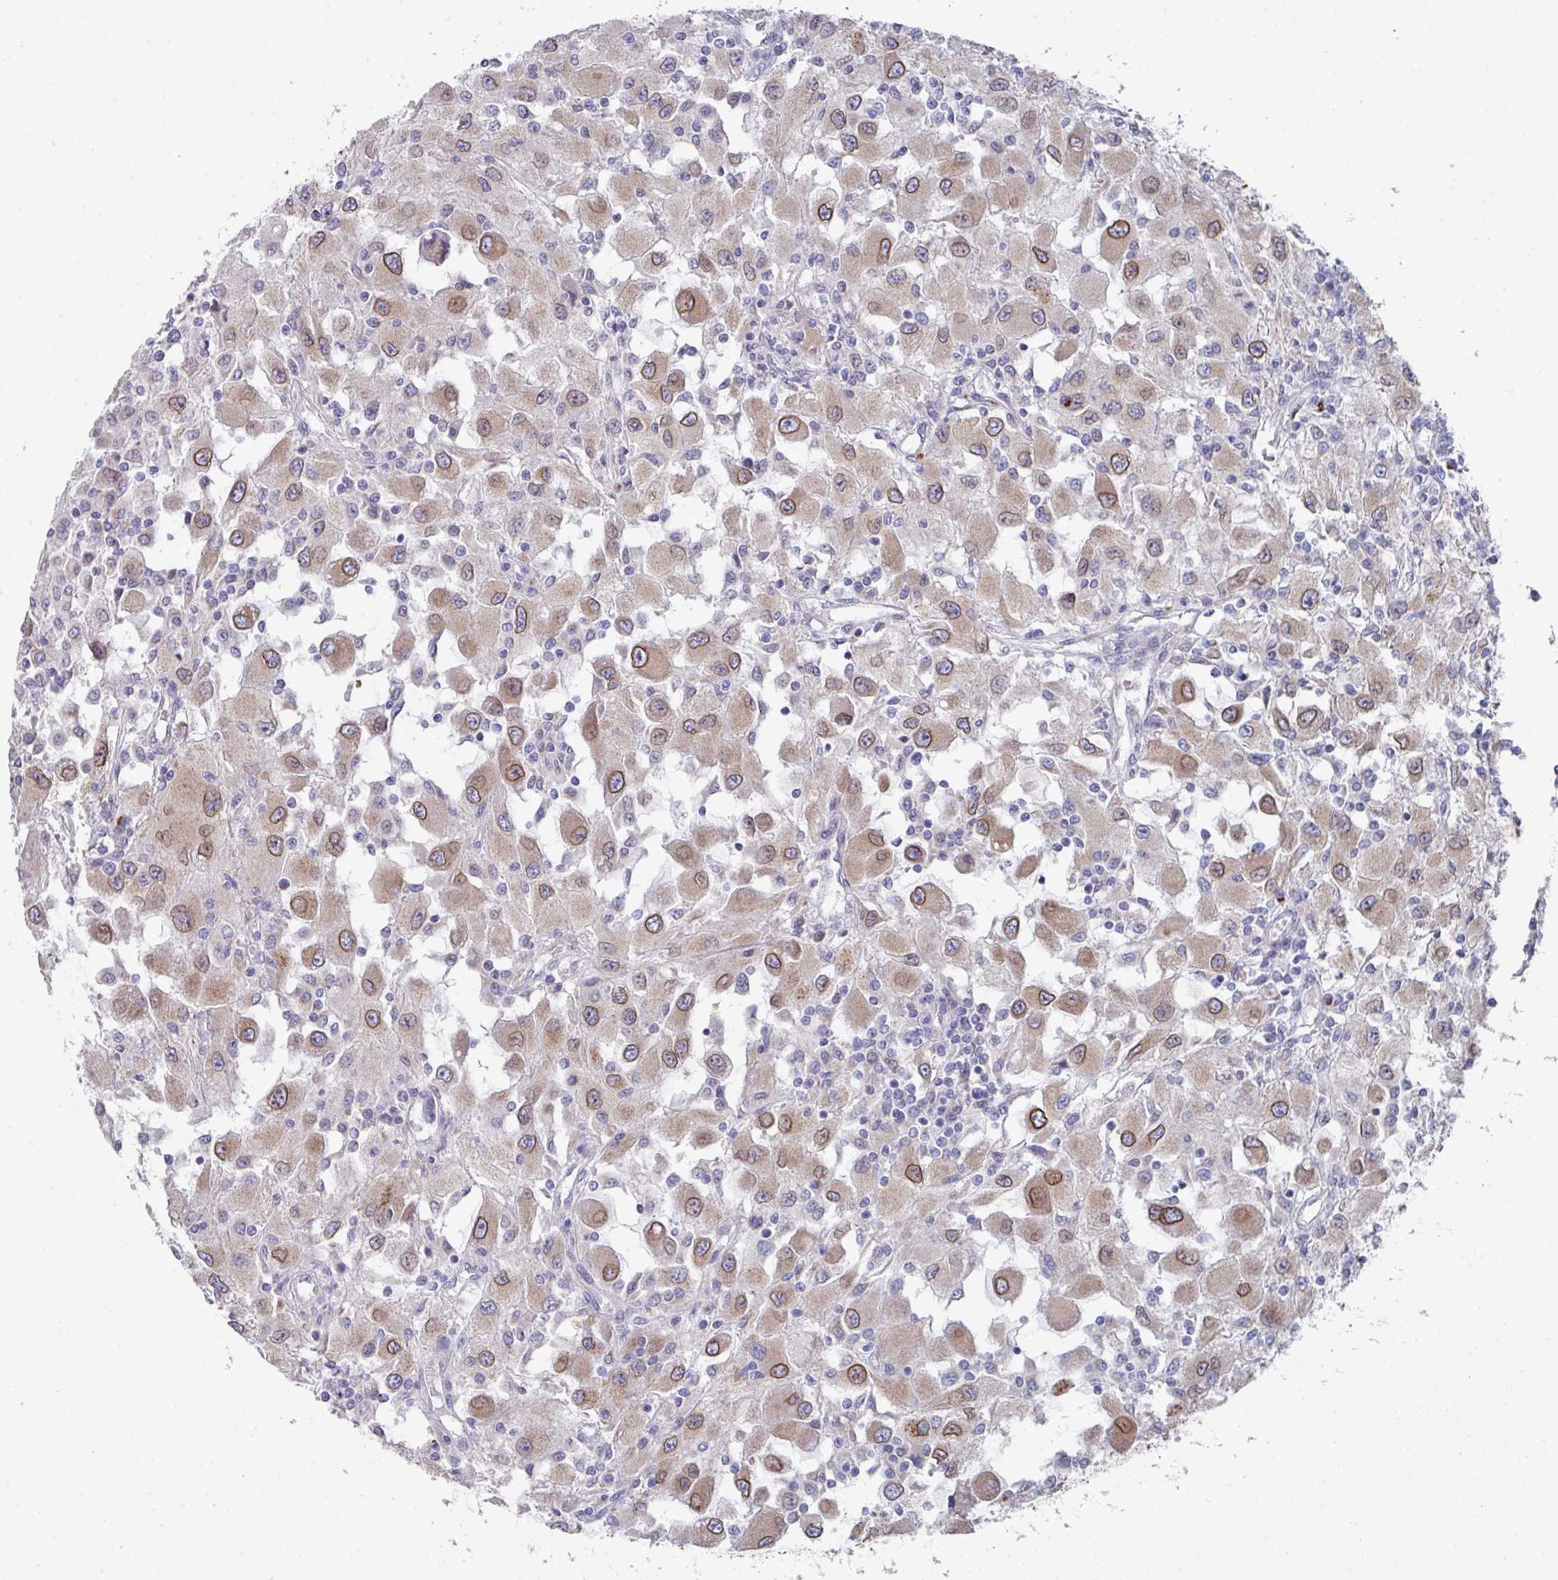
{"staining": {"intensity": "moderate", "quantity": "25%-75%", "location": "cytoplasmic/membranous,nuclear"}, "tissue": "renal cancer", "cell_type": "Tumor cells", "image_type": "cancer", "snomed": [{"axis": "morphology", "description": "Adenocarcinoma, NOS"}, {"axis": "topography", "description": "Kidney"}], "caption": "Renal cancer stained with a brown dye demonstrates moderate cytoplasmic/membranous and nuclear positive positivity in approximately 25%-75% of tumor cells.", "gene": "VKORC1L1", "patient": {"sex": "female", "age": 67}}